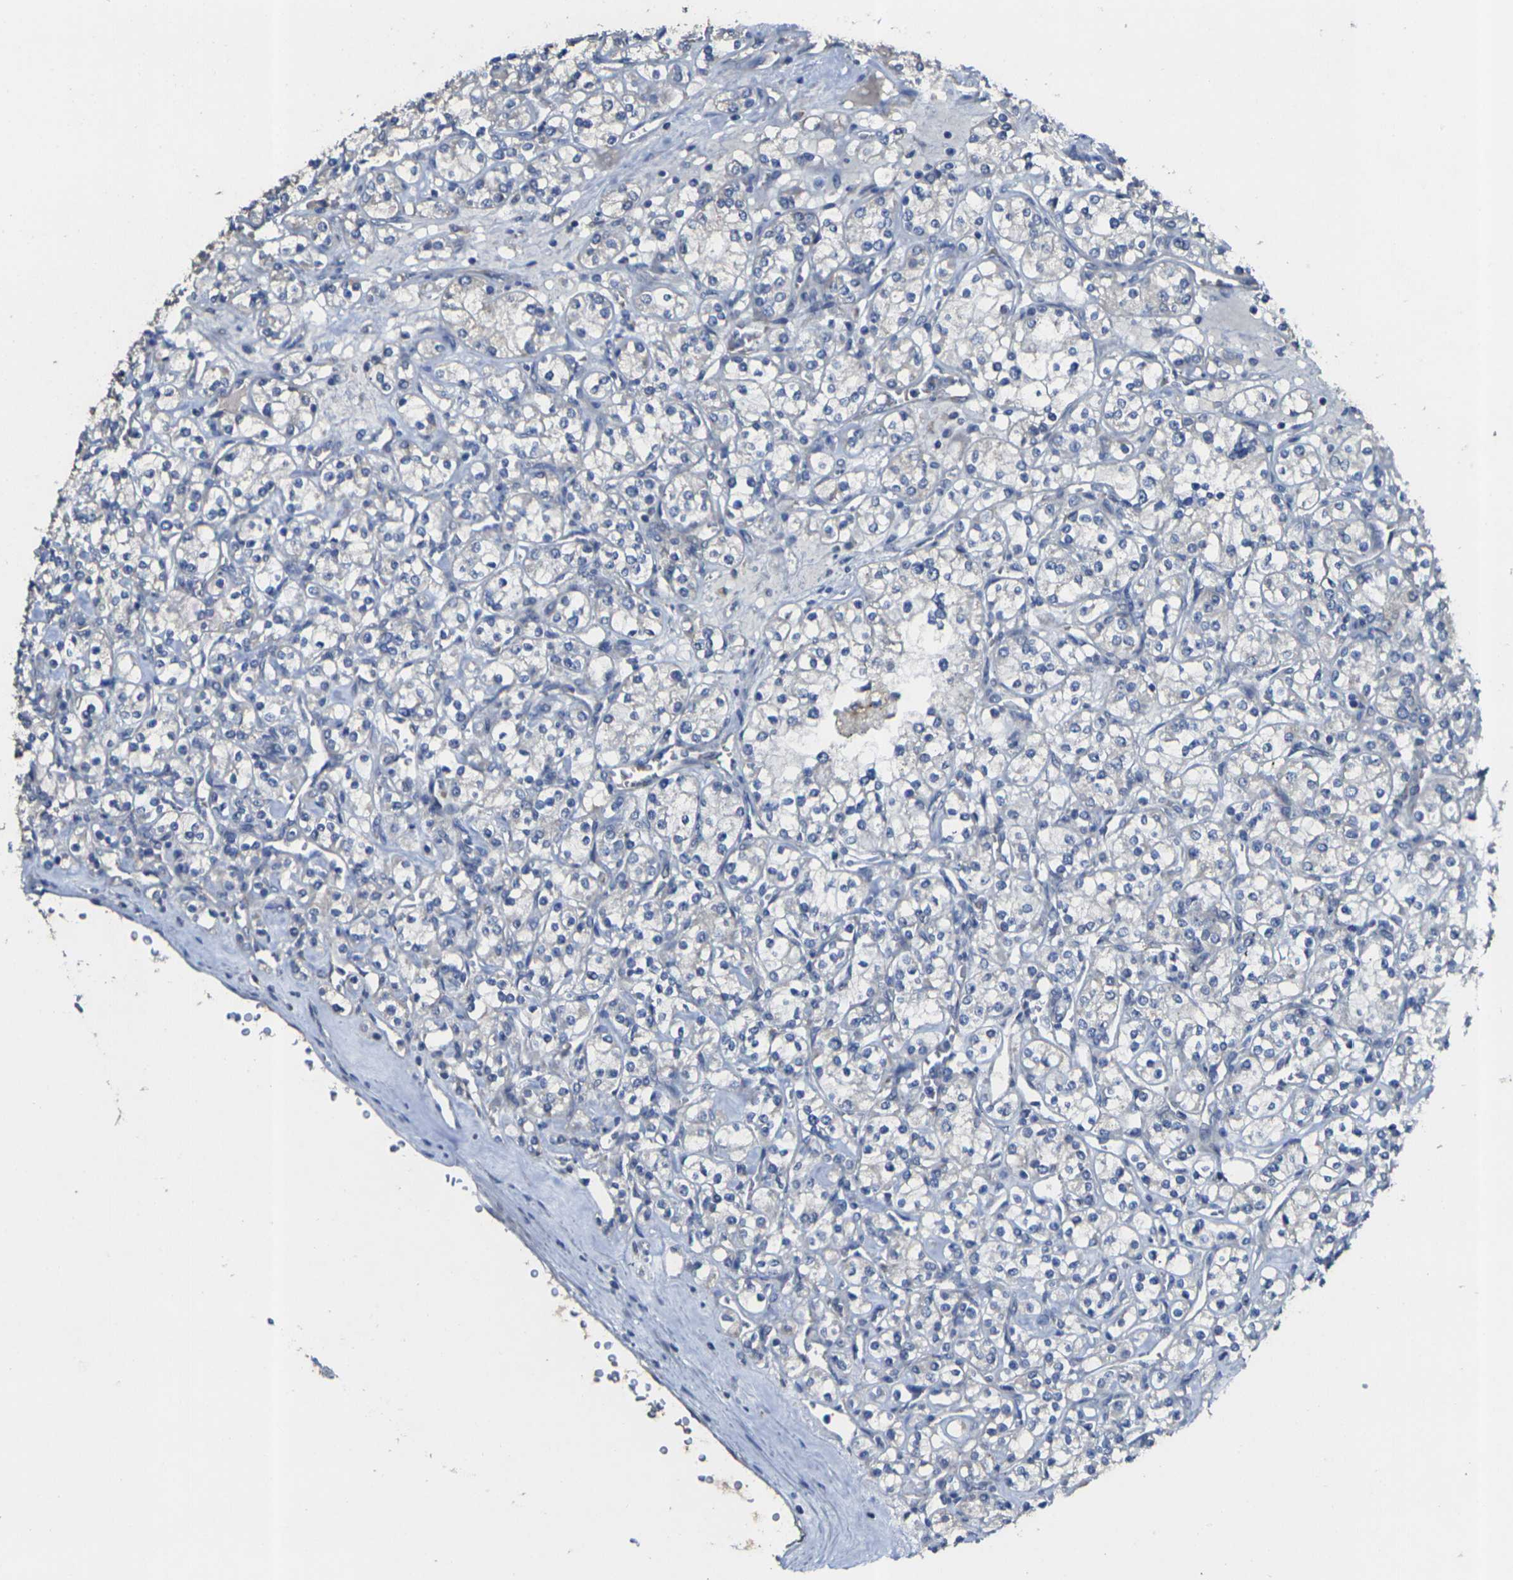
{"staining": {"intensity": "negative", "quantity": "none", "location": "none"}, "tissue": "renal cancer", "cell_type": "Tumor cells", "image_type": "cancer", "snomed": [{"axis": "morphology", "description": "Adenocarcinoma, NOS"}, {"axis": "topography", "description": "Kidney"}], "caption": "This is an immunohistochemistry (IHC) histopathology image of human renal adenocarcinoma. There is no positivity in tumor cells.", "gene": "GNA12", "patient": {"sex": "male", "age": 77}}